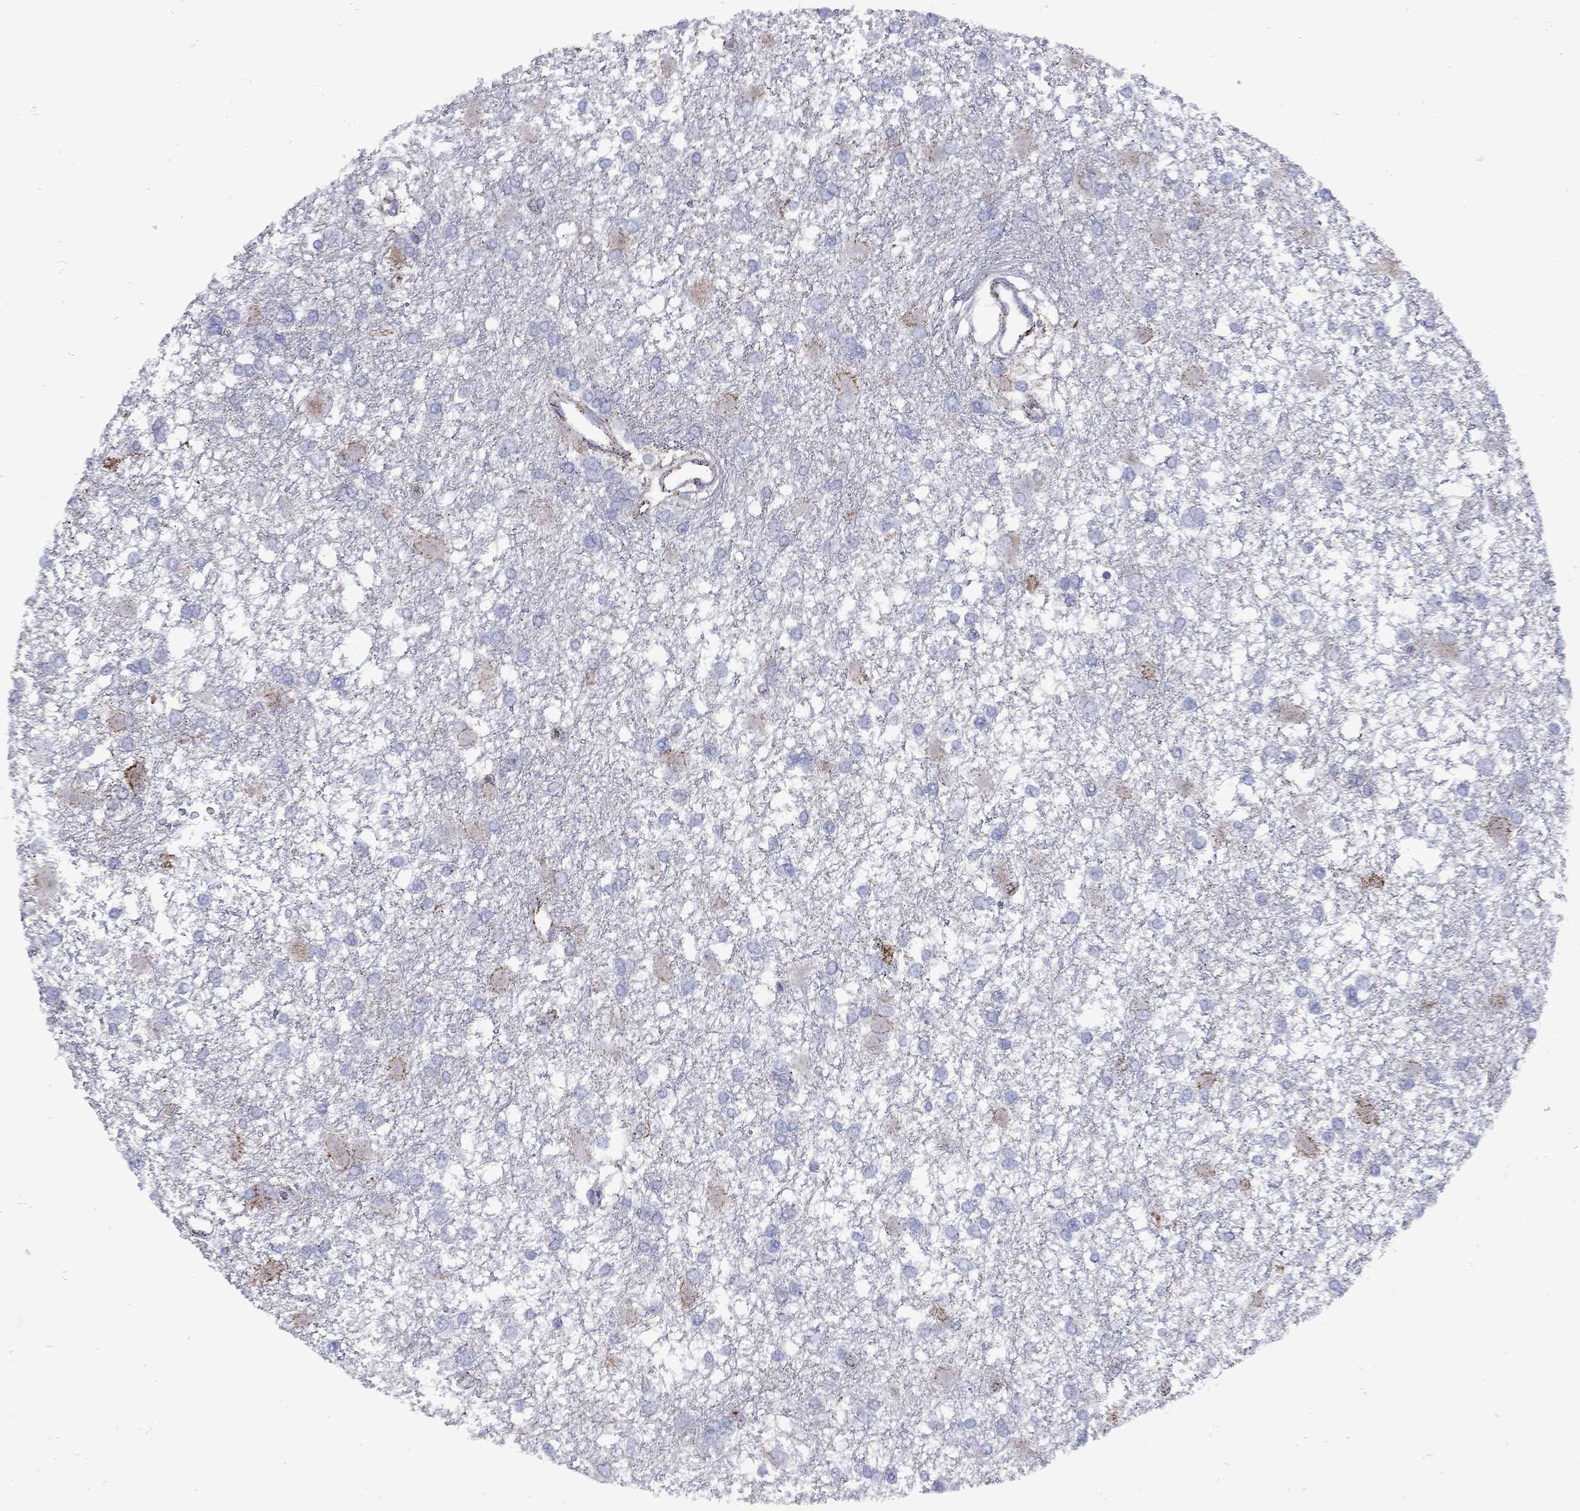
{"staining": {"intensity": "strong", "quantity": "<25%", "location": "cytoplasmic/membranous"}, "tissue": "glioma", "cell_type": "Tumor cells", "image_type": "cancer", "snomed": [{"axis": "morphology", "description": "Glioma, malignant, High grade"}, {"axis": "topography", "description": "Cerebral cortex"}], "caption": "This is a histology image of IHC staining of high-grade glioma (malignant), which shows strong expression in the cytoplasmic/membranous of tumor cells.", "gene": "SESTD1", "patient": {"sex": "male", "age": 79}}